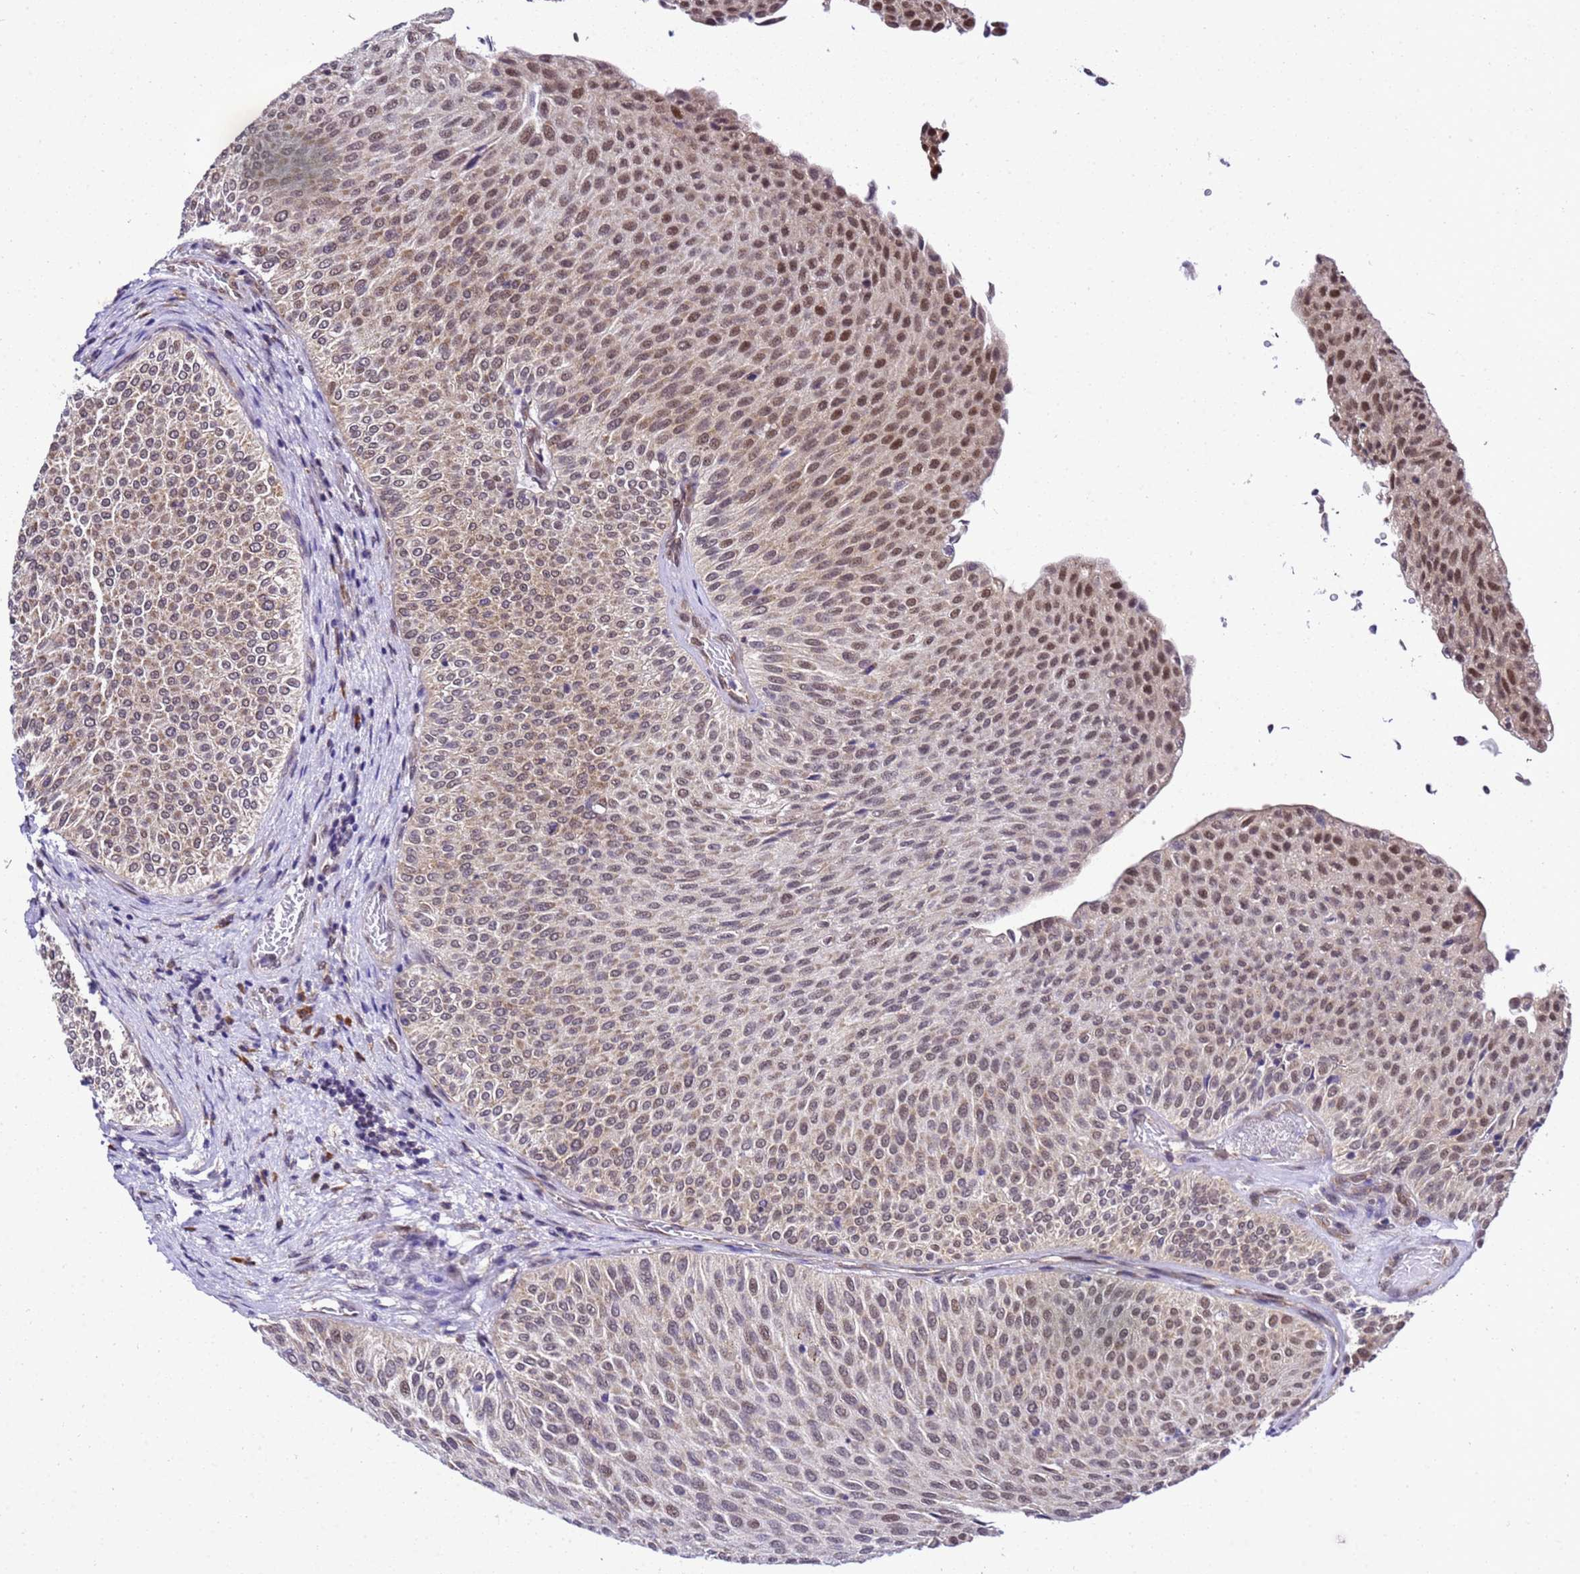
{"staining": {"intensity": "moderate", "quantity": "25%-75%", "location": "cytoplasmic/membranous,nuclear"}, "tissue": "urothelial cancer", "cell_type": "Tumor cells", "image_type": "cancer", "snomed": [{"axis": "morphology", "description": "Urothelial carcinoma, Low grade"}, {"axis": "topography", "description": "Urinary bladder"}], "caption": "Urothelial cancer stained with a protein marker reveals moderate staining in tumor cells.", "gene": "SMN1", "patient": {"sex": "male", "age": 78}}